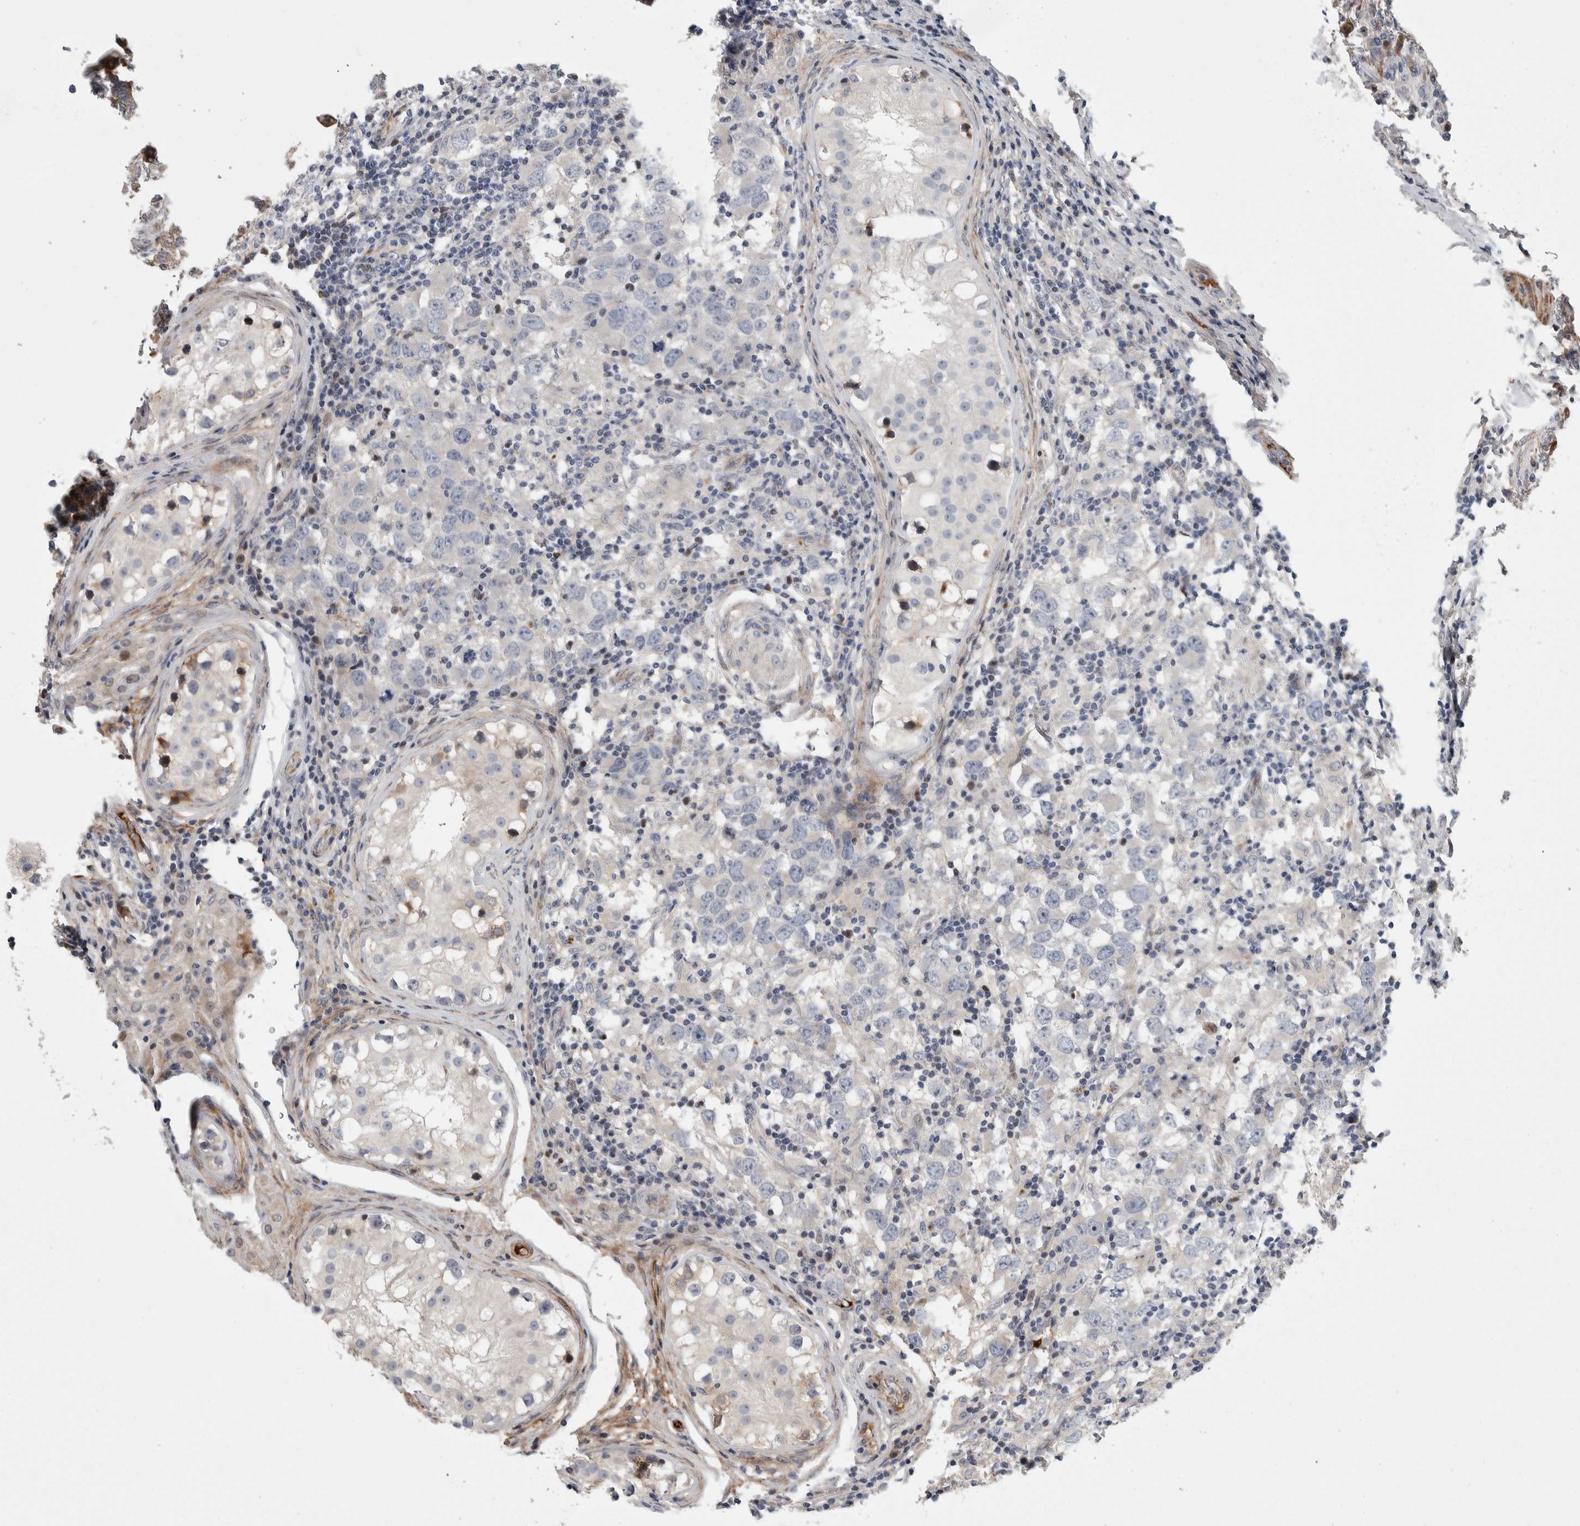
{"staining": {"intensity": "negative", "quantity": "none", "location": "none"}, "tissue": "testis cancer", "cell_type": "Tumor cells", "image_type": "cancer", "snomed": [{"axis": "morphology", "description": "Carcinoma, Embryonal, NOS"}, {"axis": "topography", "description": "Testis"}], "caption": "Immunohistochemistry histopathology image of human testis cancer stained for a protein (brown), which shows no staining in tumor cells. Nuclei are stained in blue.", "gene": "PSMG3", "patient": {"sex": "male", "age": 21}}